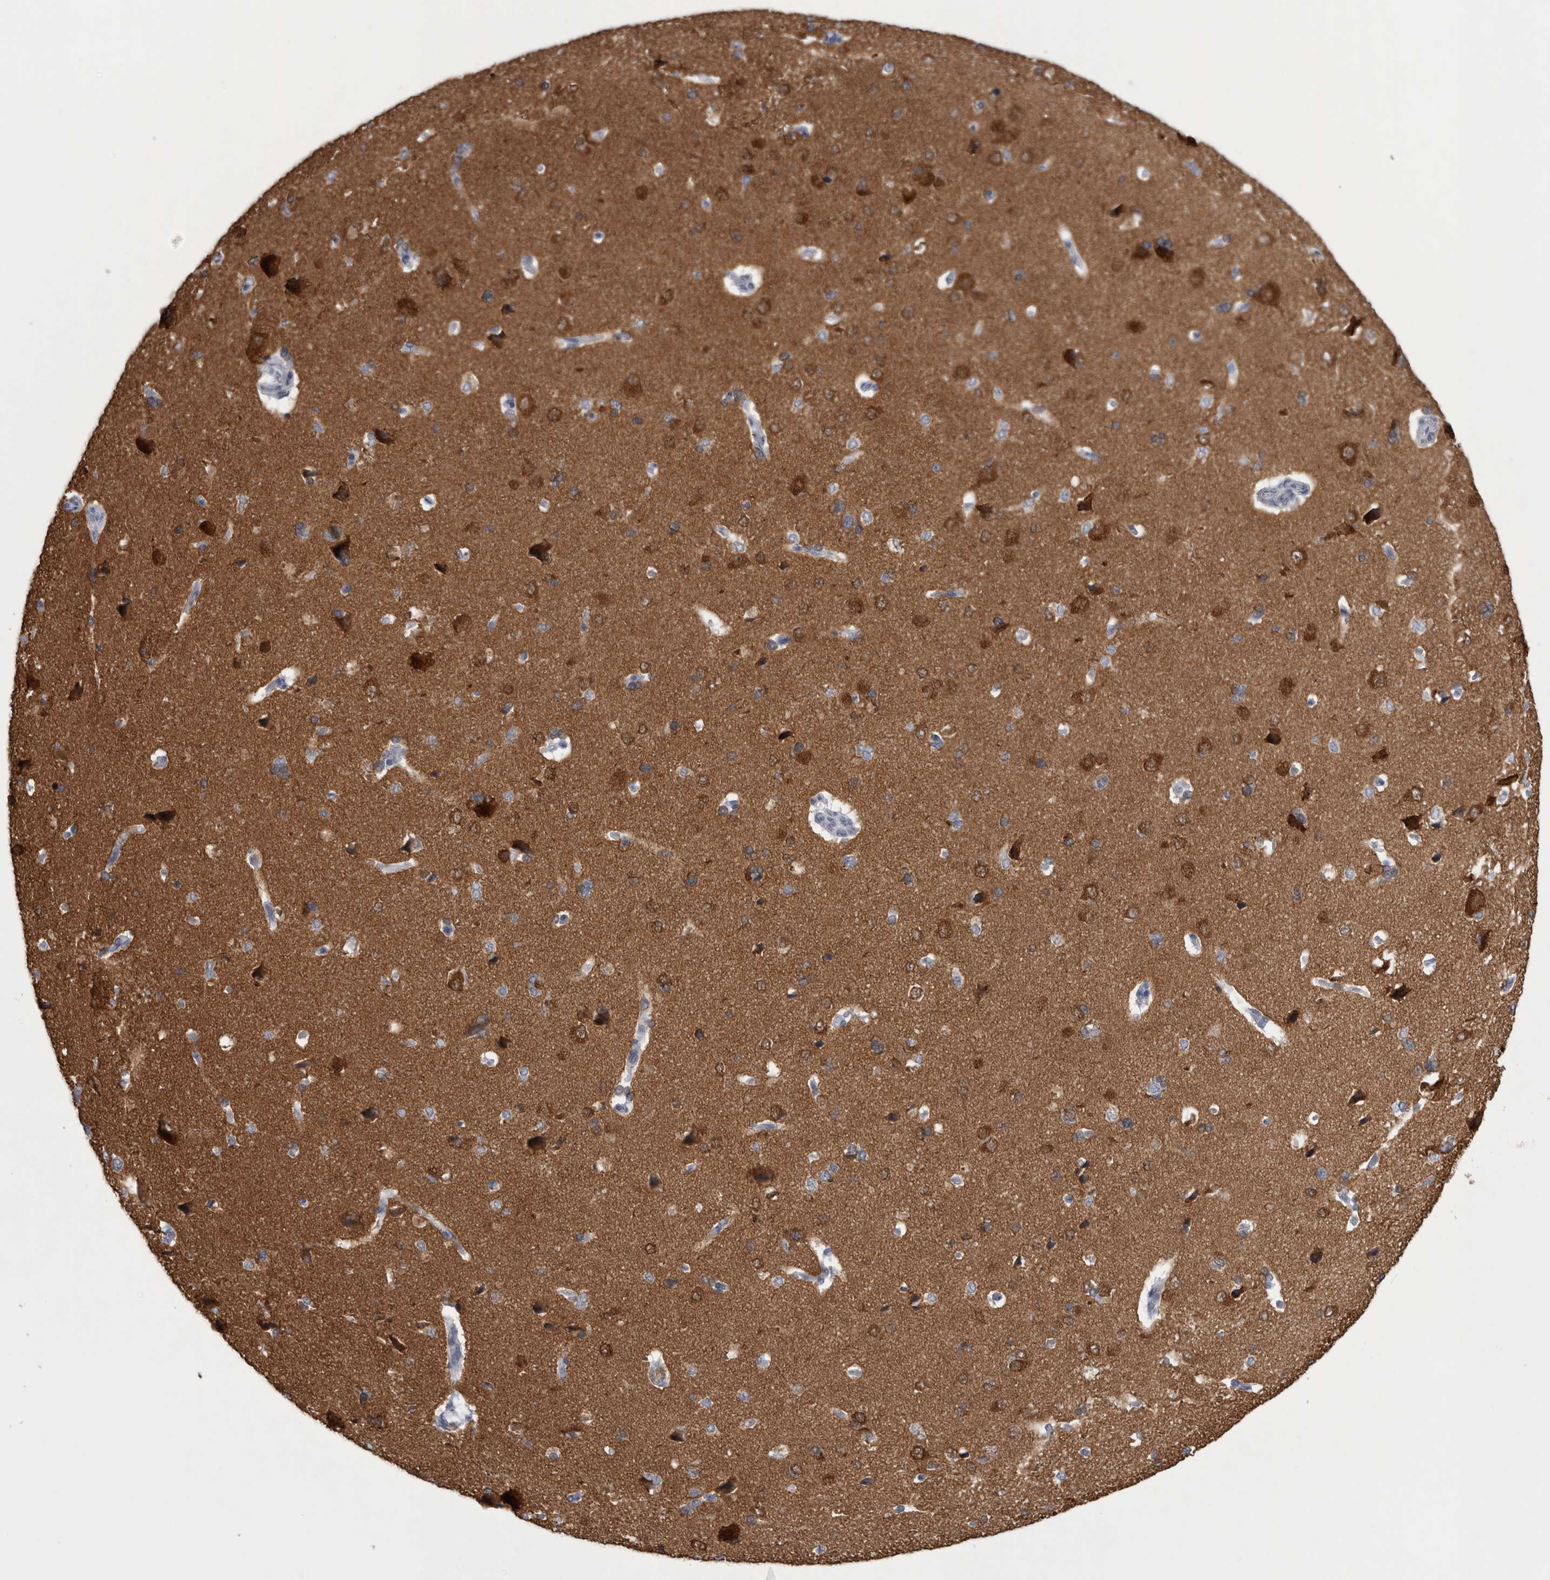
{"staining": {"intensity": "negative", "quantity": "none", "location": "none"}, "tissue": "cerebral cortex", "cell_type": "Endothelial cells", "image_type": "normal", "snomed": [{"axis": "morphology", "description": "Normal tissue, NOS"}, {"axis": "topography", "description": "Cerebral cortex"}], "caption": "Endothelial cells show no significant protein positivity in benign cerebral cortex. (DAB (3,3'-diaminobenzidine) immunohistochemistry (IHC) visualized using brightfield microscopy, high magnification).", "gene": "ACOT7", "patient": {"sex": "male", "age": 62}}